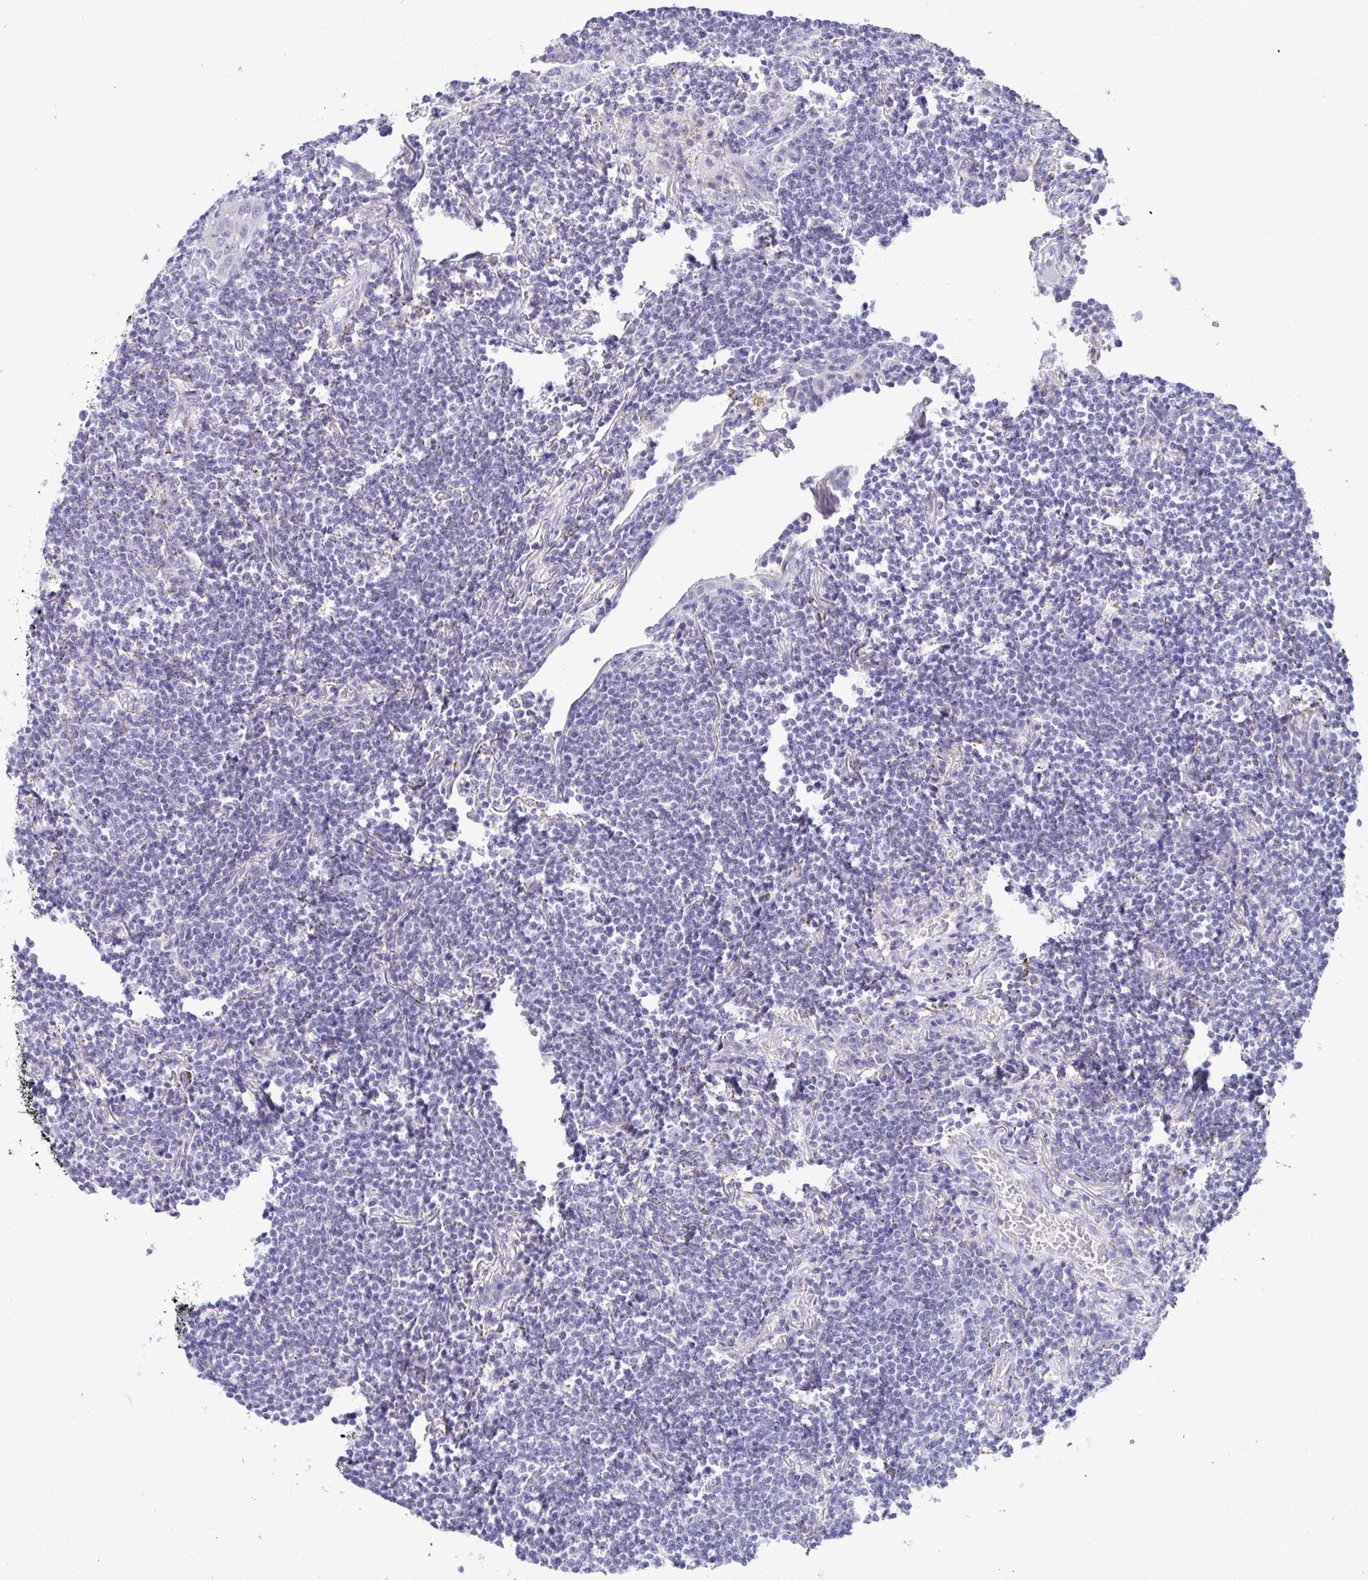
{"staining": {"intensity": "negative", "quantity": "none", "location": "none"}, "tissue": "lymphoma", "cell_type": "Tumor cells", "image_type": "cancer", "snomed": [{"axis": "morphology", "description": "Malignant lymphoma, non-Hodgkin's type, Low grade"}, {"axis": "topography", "description": "Lung"}], "caption": "Immunohistochemical staining of low-grade malignant lymphoma, non-Hodgkin's type demonstrates no significant positivity in tumor cells.", "gene": "AIG1", "patient": {"sex": "female", "age": 71}}